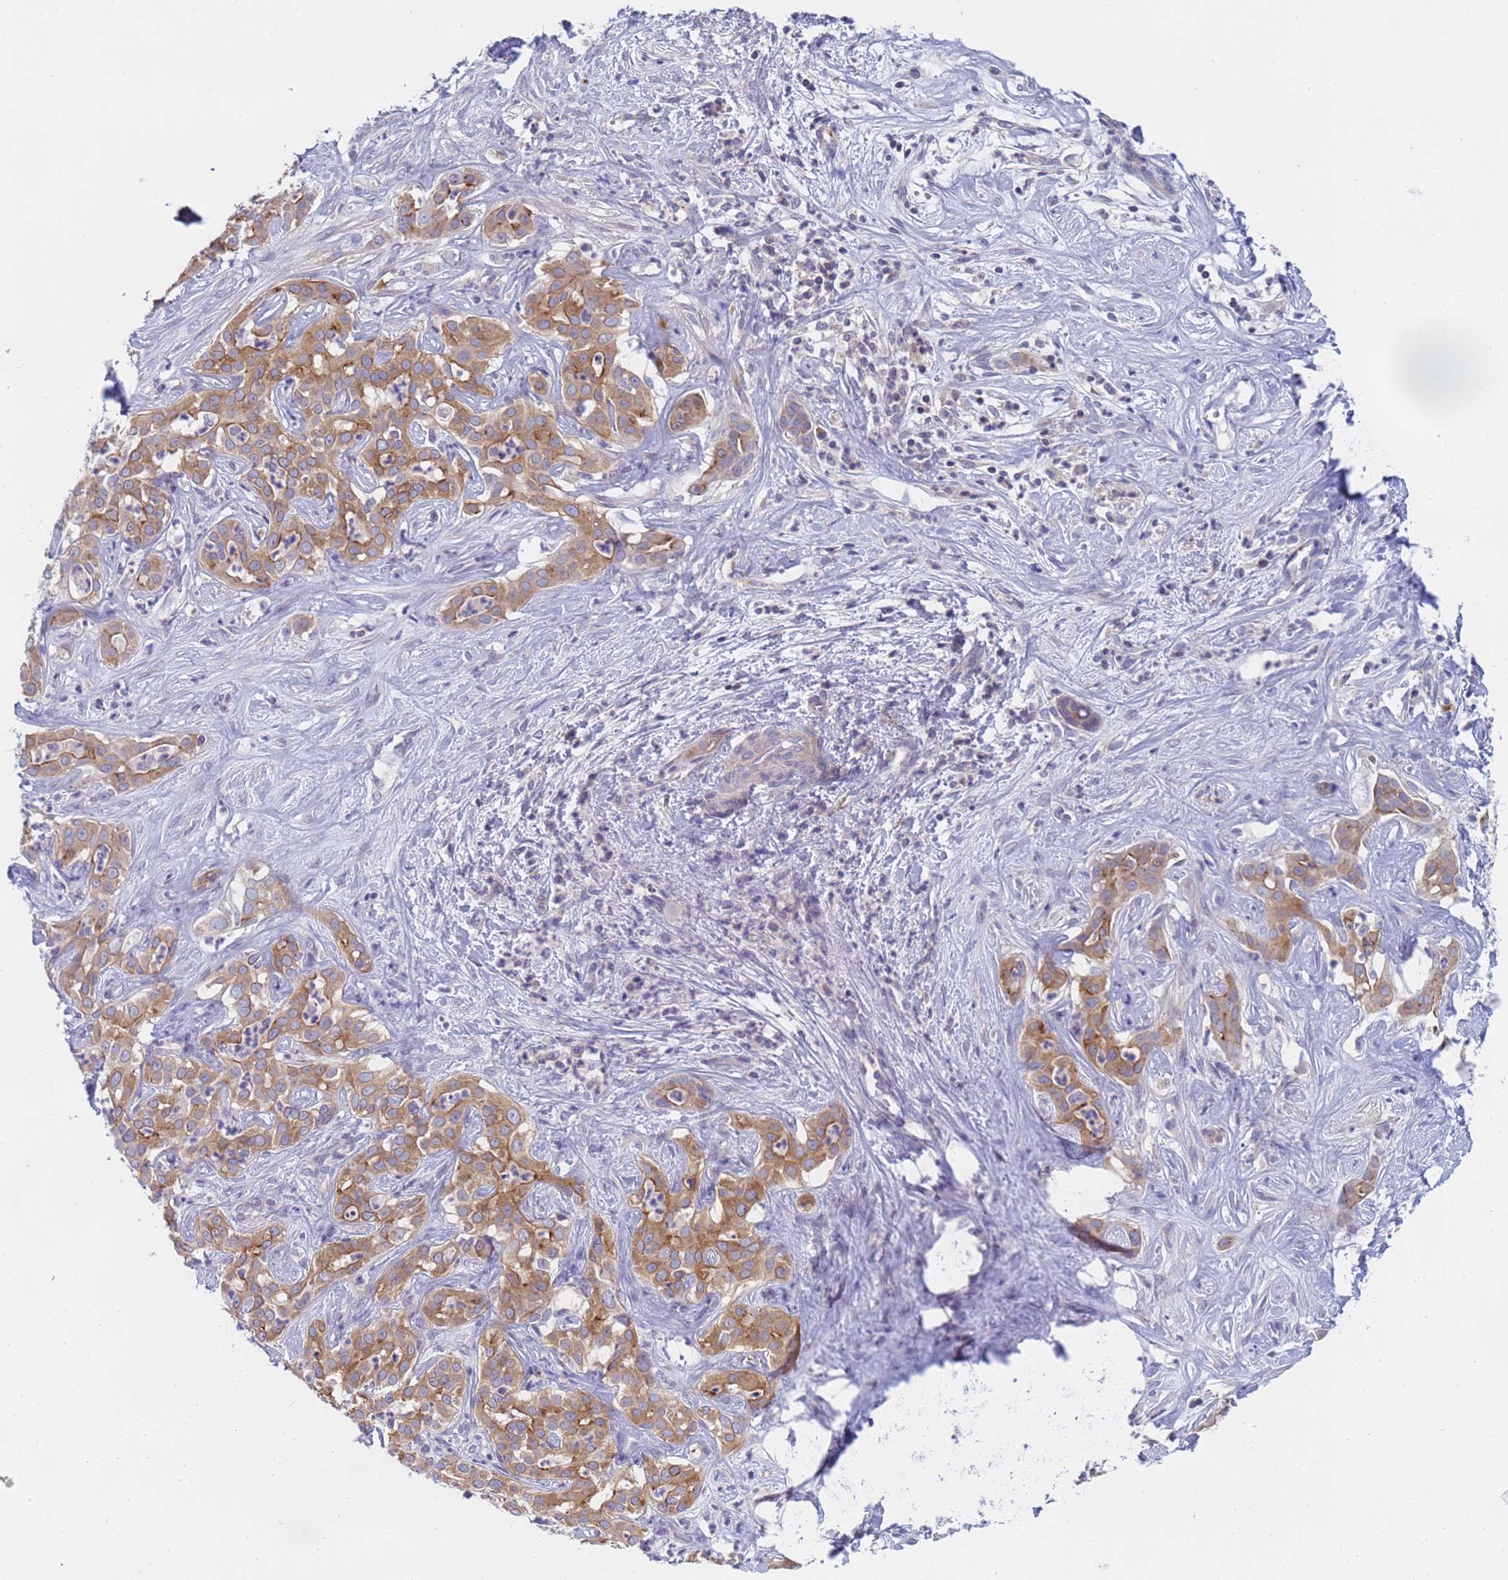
{"staining": {"intensity": "moderate", "quantity": ">75%", "location": "cytoplasmic/membranous"}, "tissue": "liver cancer", "cell_type": "Tumor cells", "image_type": "cancer", "snomed": [{"axis": "morphology", "description": "Cholangiocarcinoma"}, {"axis": "topography", "description": "Liver"}], "caption": "Protein staining by immunohistochemistry (IHC) demonstrates moderate cytoplasmic/membranous staining in about >75% of tumor cells in liver cancer. The protein is stained brown, and the nuclei are stained in blue (DAB IHC with brightfield microscopy, high magnification).", "gene": "CAPN7", "patient": {"sex": "male", "age": 67}}